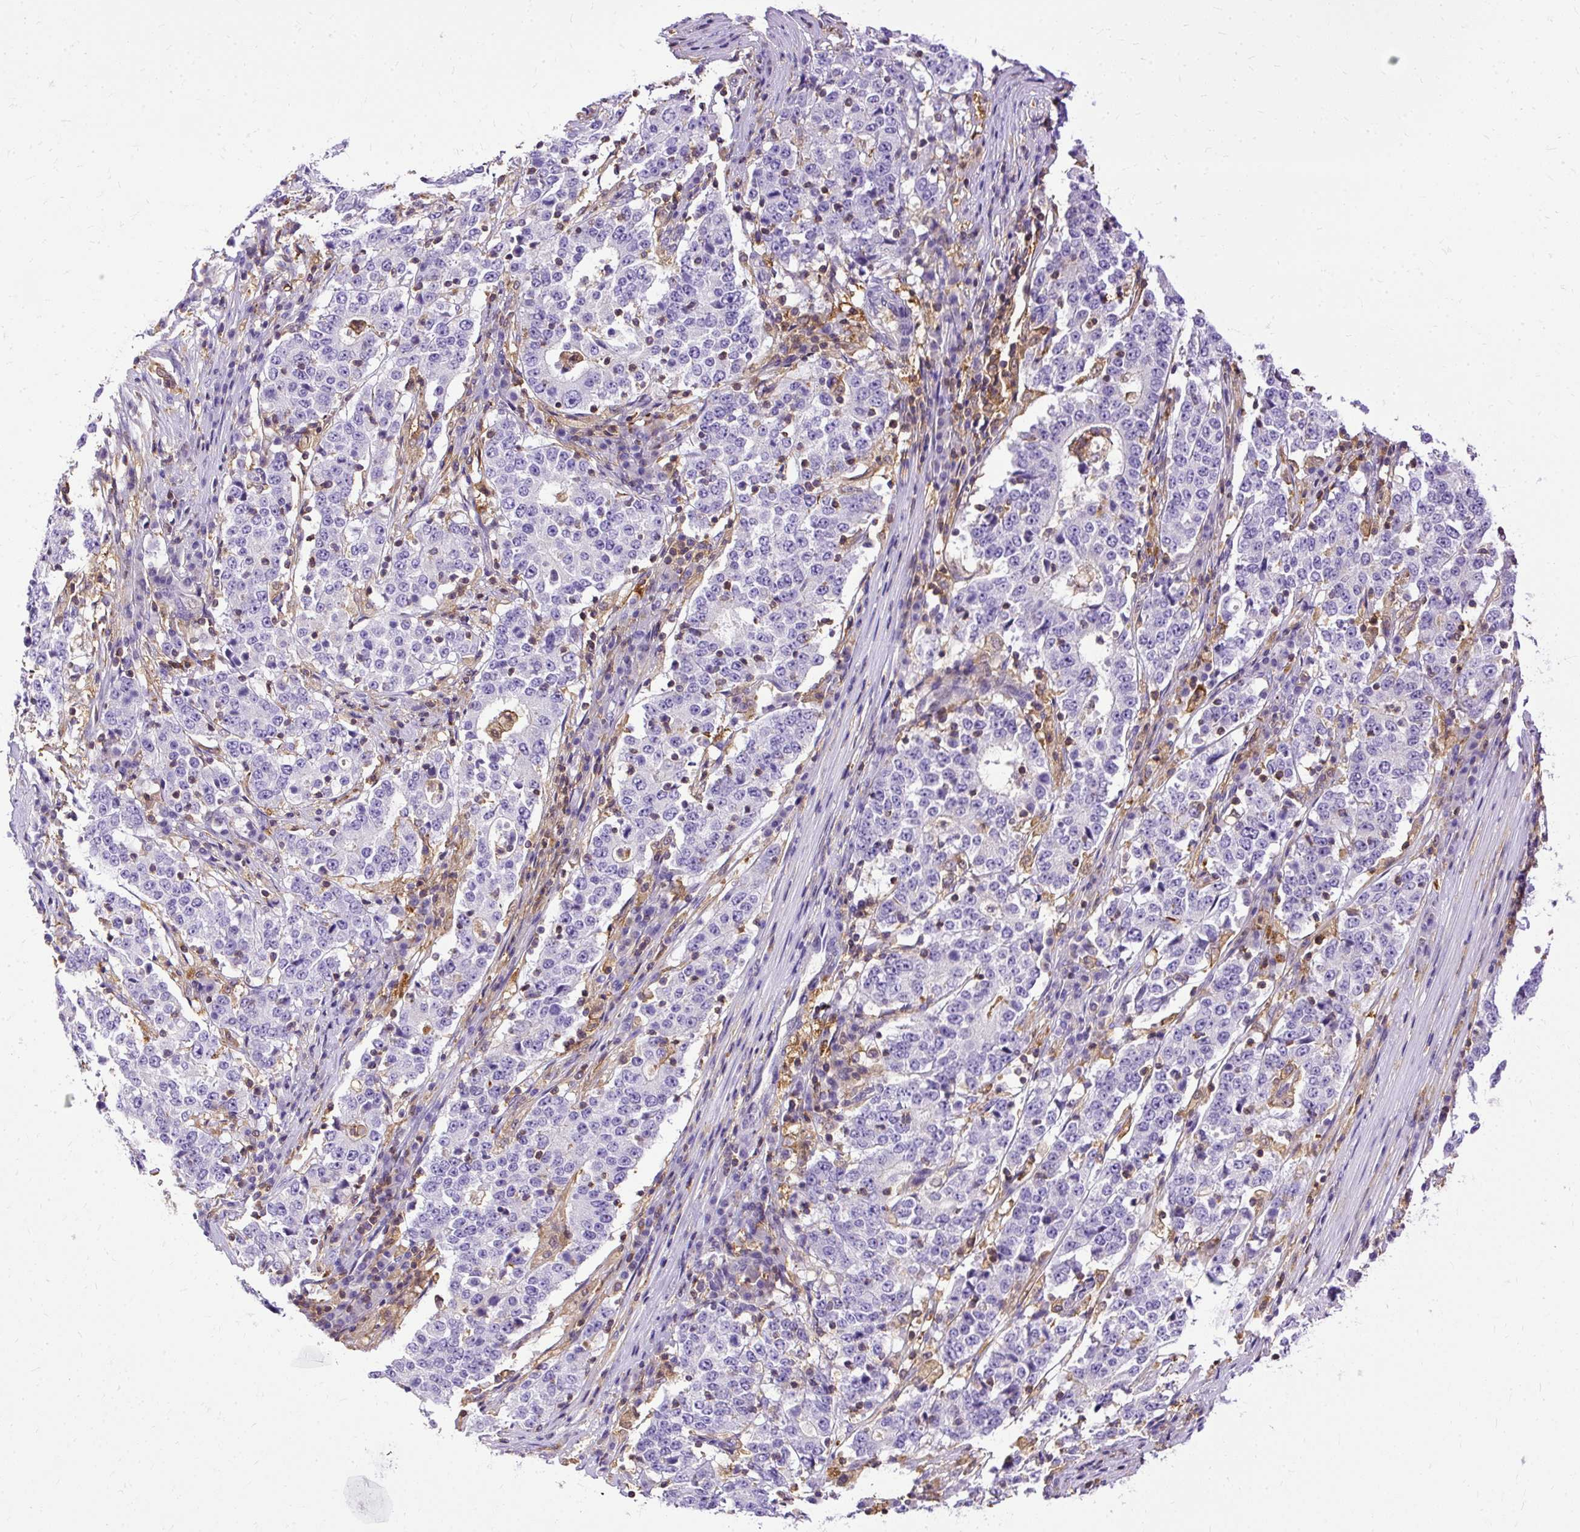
{"staining": {"intensity": "negative", "quantity": "none", "location": "none"}, "tissue": "stomach cancer", "cell_type": "Tumor cells", "image_type": "cancer", "snomed": [{"axis": "morphology", "description": "Adenocarcinoma, NOS"}, {"axis": "topography", "description": "Stomach"}], "caption": "The histopathology image exhibits no significant staining in tumor cells of adenocarcinoma (stomach).", "gene": "TWF2", "patient": {"sex": "male", "age": 59}}